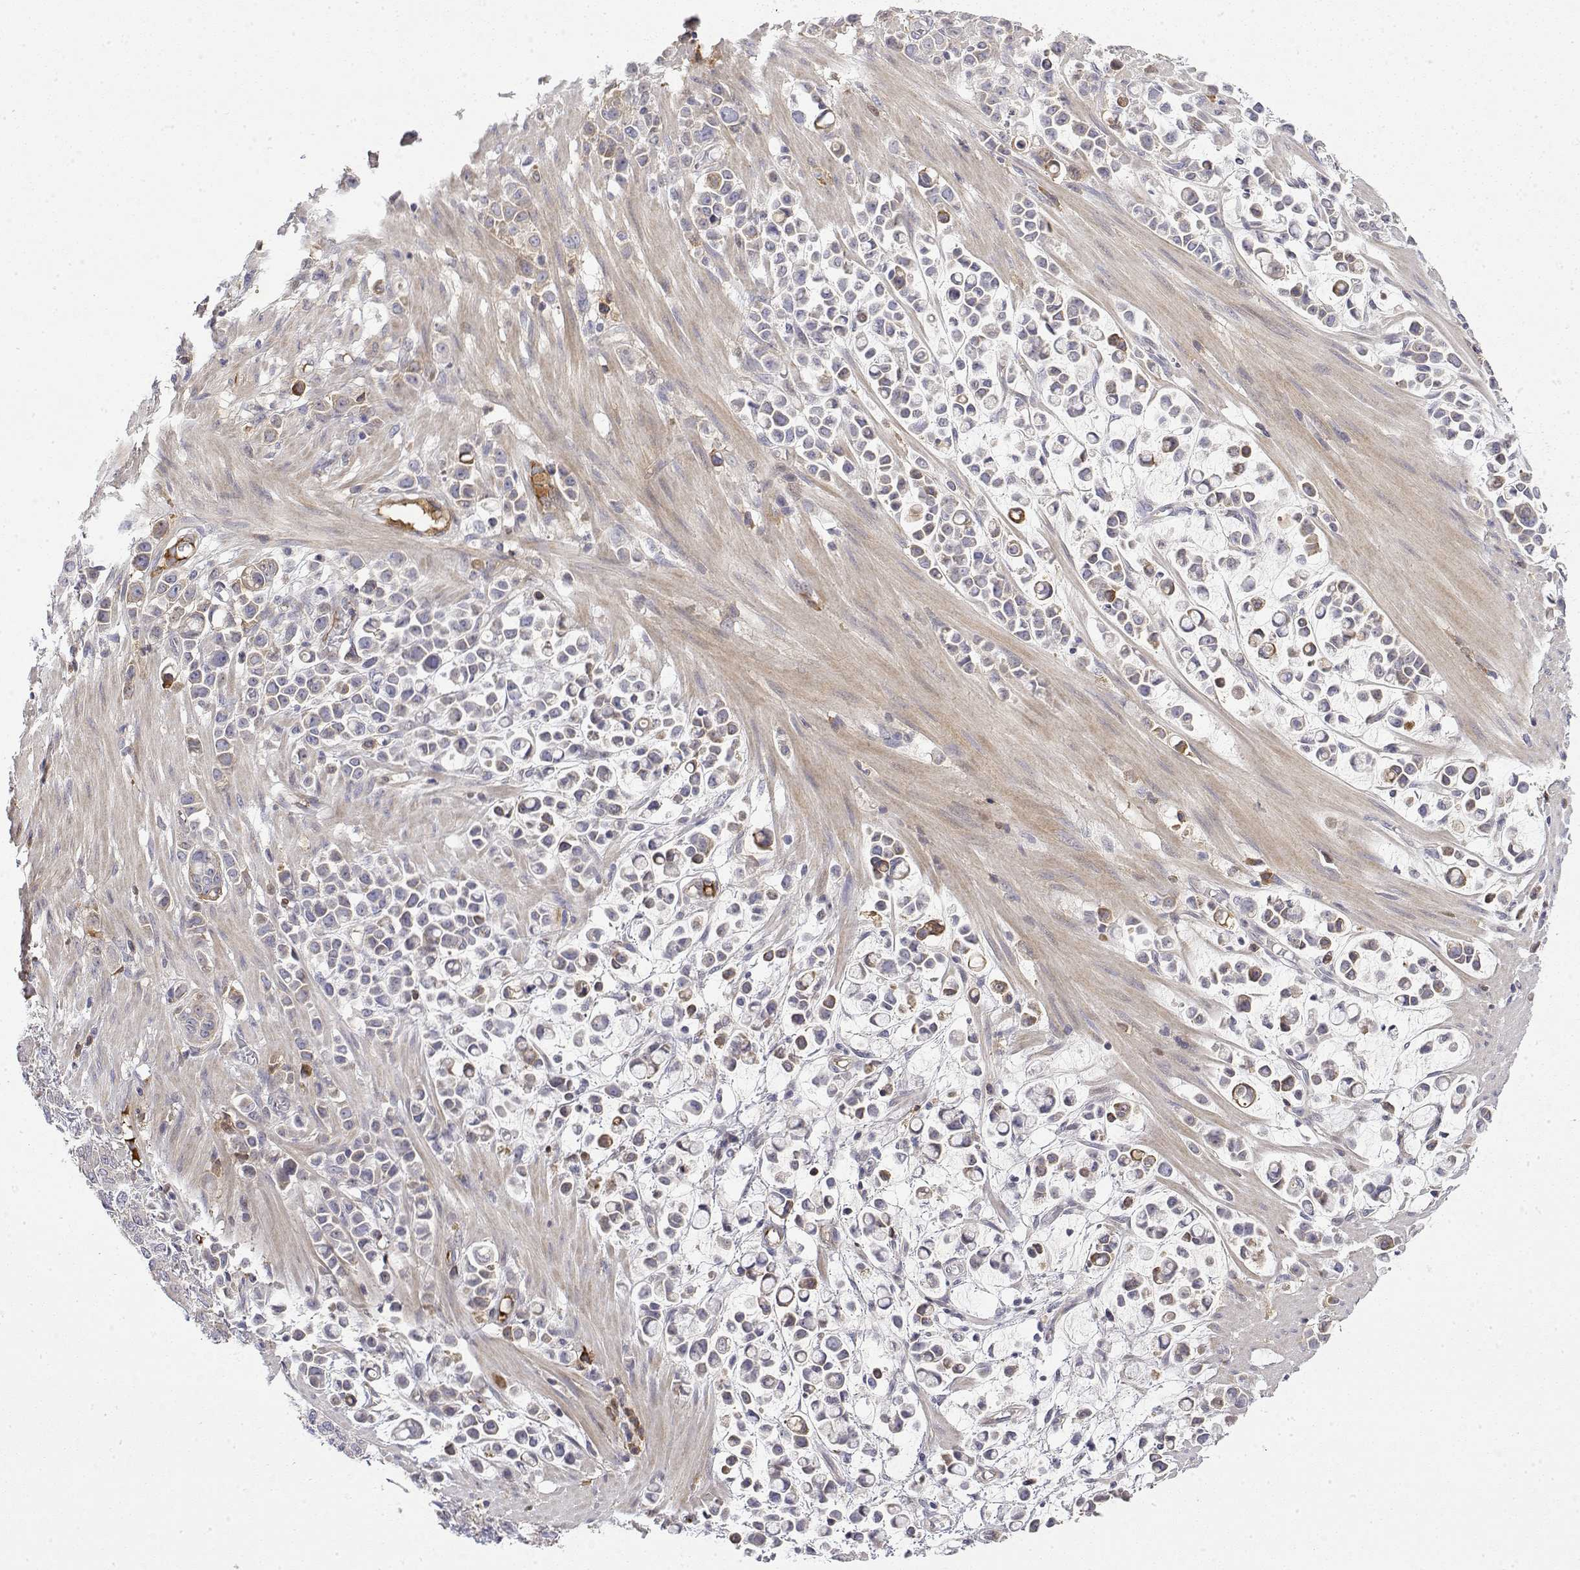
{"staining": {"intensity": "weak", "quantity": "<25%", "location": "cytoplasmic/membranous"}, "tissue": "stomach cancer", "cell_type": "Tumor cells", "image_type": "cancer", "snomed": [{"axis": "morphology", "description": "Adenocarcinoma, NOS"}, {"axis": "topography", "description": "Stomach"}], "caption": "Tumor cells are negative for protein expression in human adenocarcinoma (stomach).", "gene": "IGFBP4", "patient": {"sex": "male", "age": 82}}